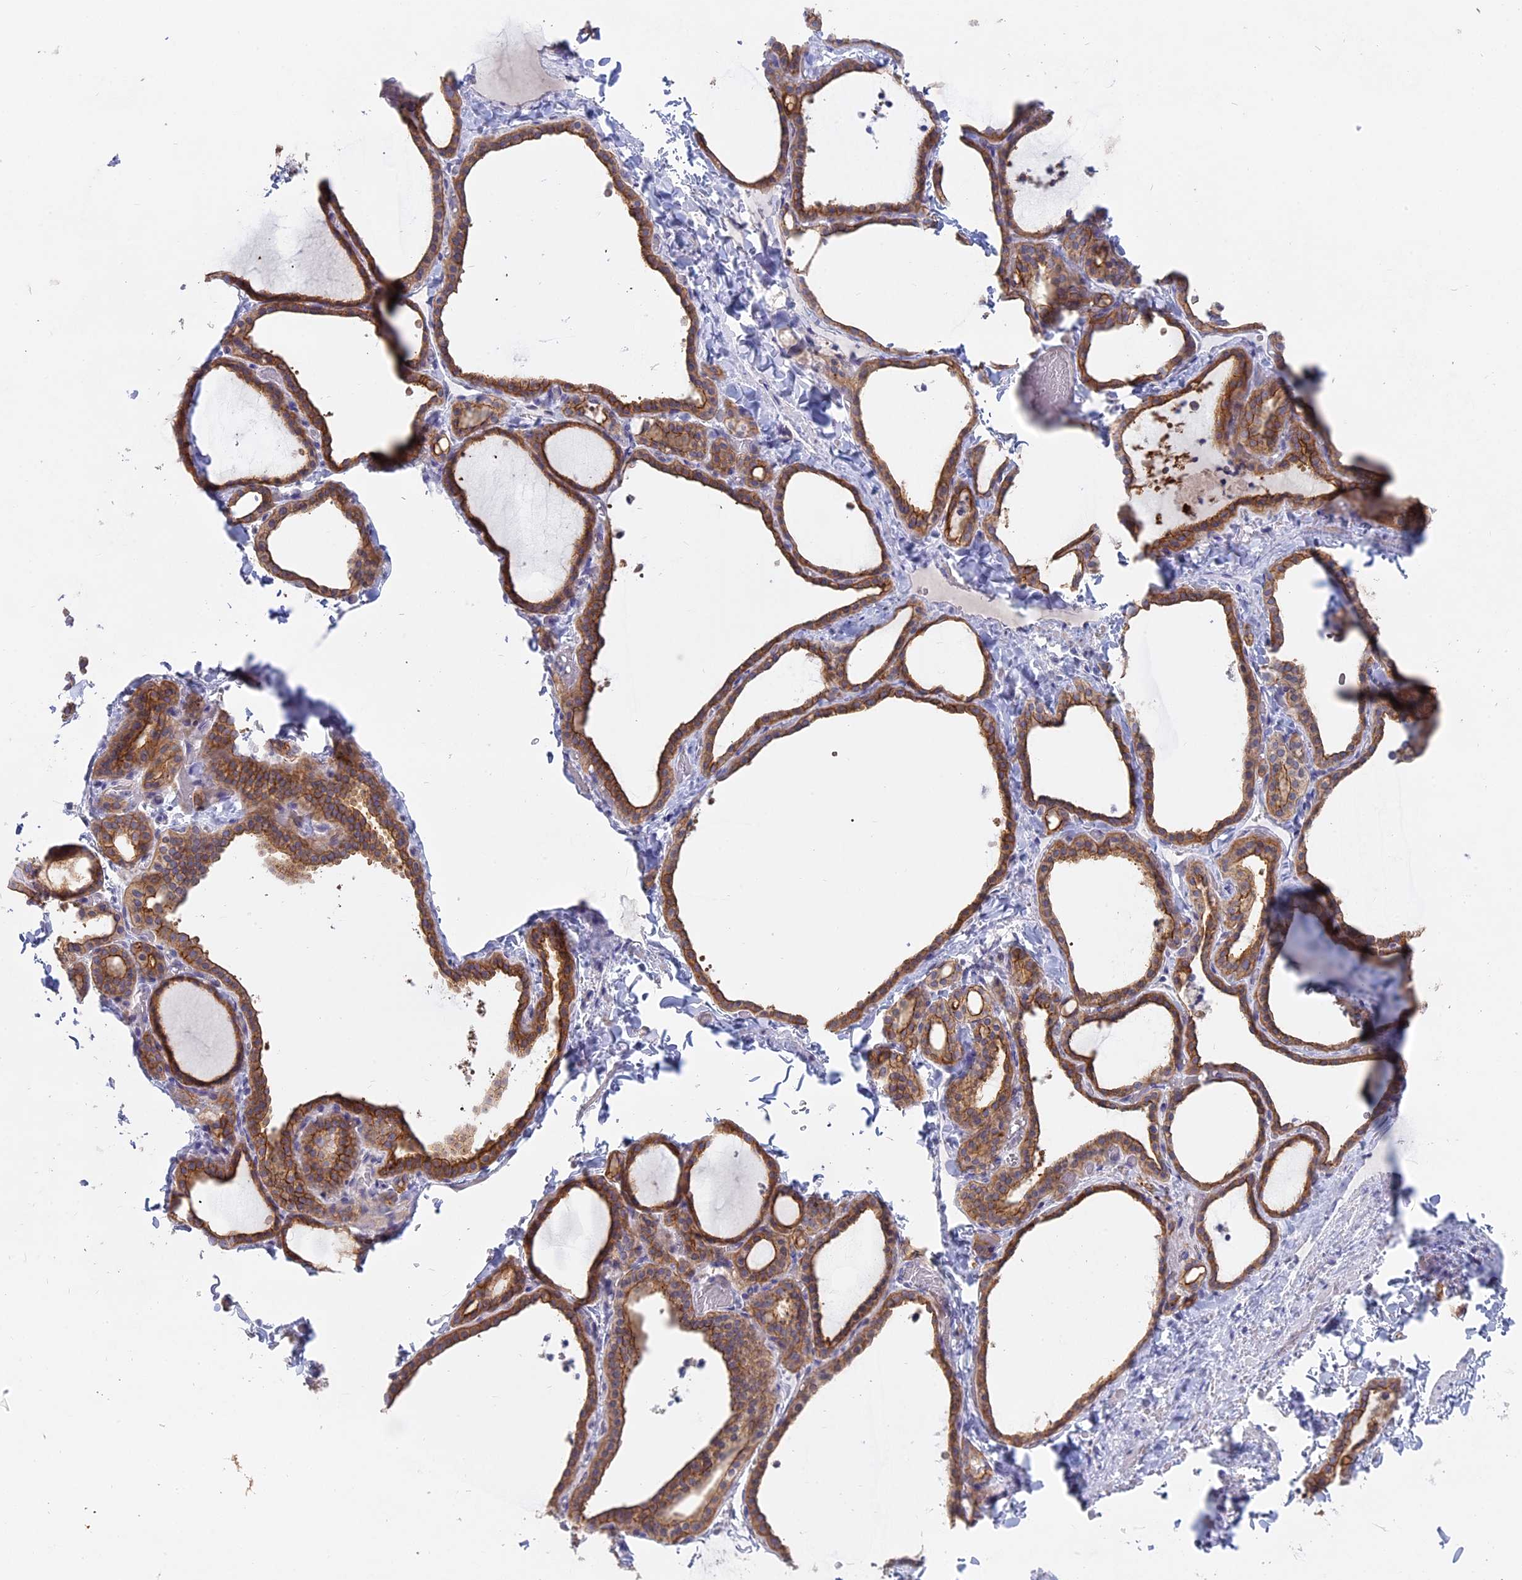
{"staining": {"intensity": "strong", "quantity": ">75%", "location": "cytoplasmic/membranous"}, "tissue": "thyroid gland", "cell_type": "Glandular cells", "image_type": "normal", "snomed": [{"axis": "morphology", "description": "Normal tissue, NOS"}, {"axis": "topography", "description": "Thyroid gland"}], "caption": "Glandular cells display high levels of strong cytoplasmic/membranous expression in about >75% of cells in normal human thyroid gland. The staining is performed using DAB (3,3'-diaminobenzidine) brown chromogen to label protein expression. The nuclei are counter-stained blue using hematoxylin.", "gene": "MYO5B", "patient": {"sex": "female", "age": 22}}